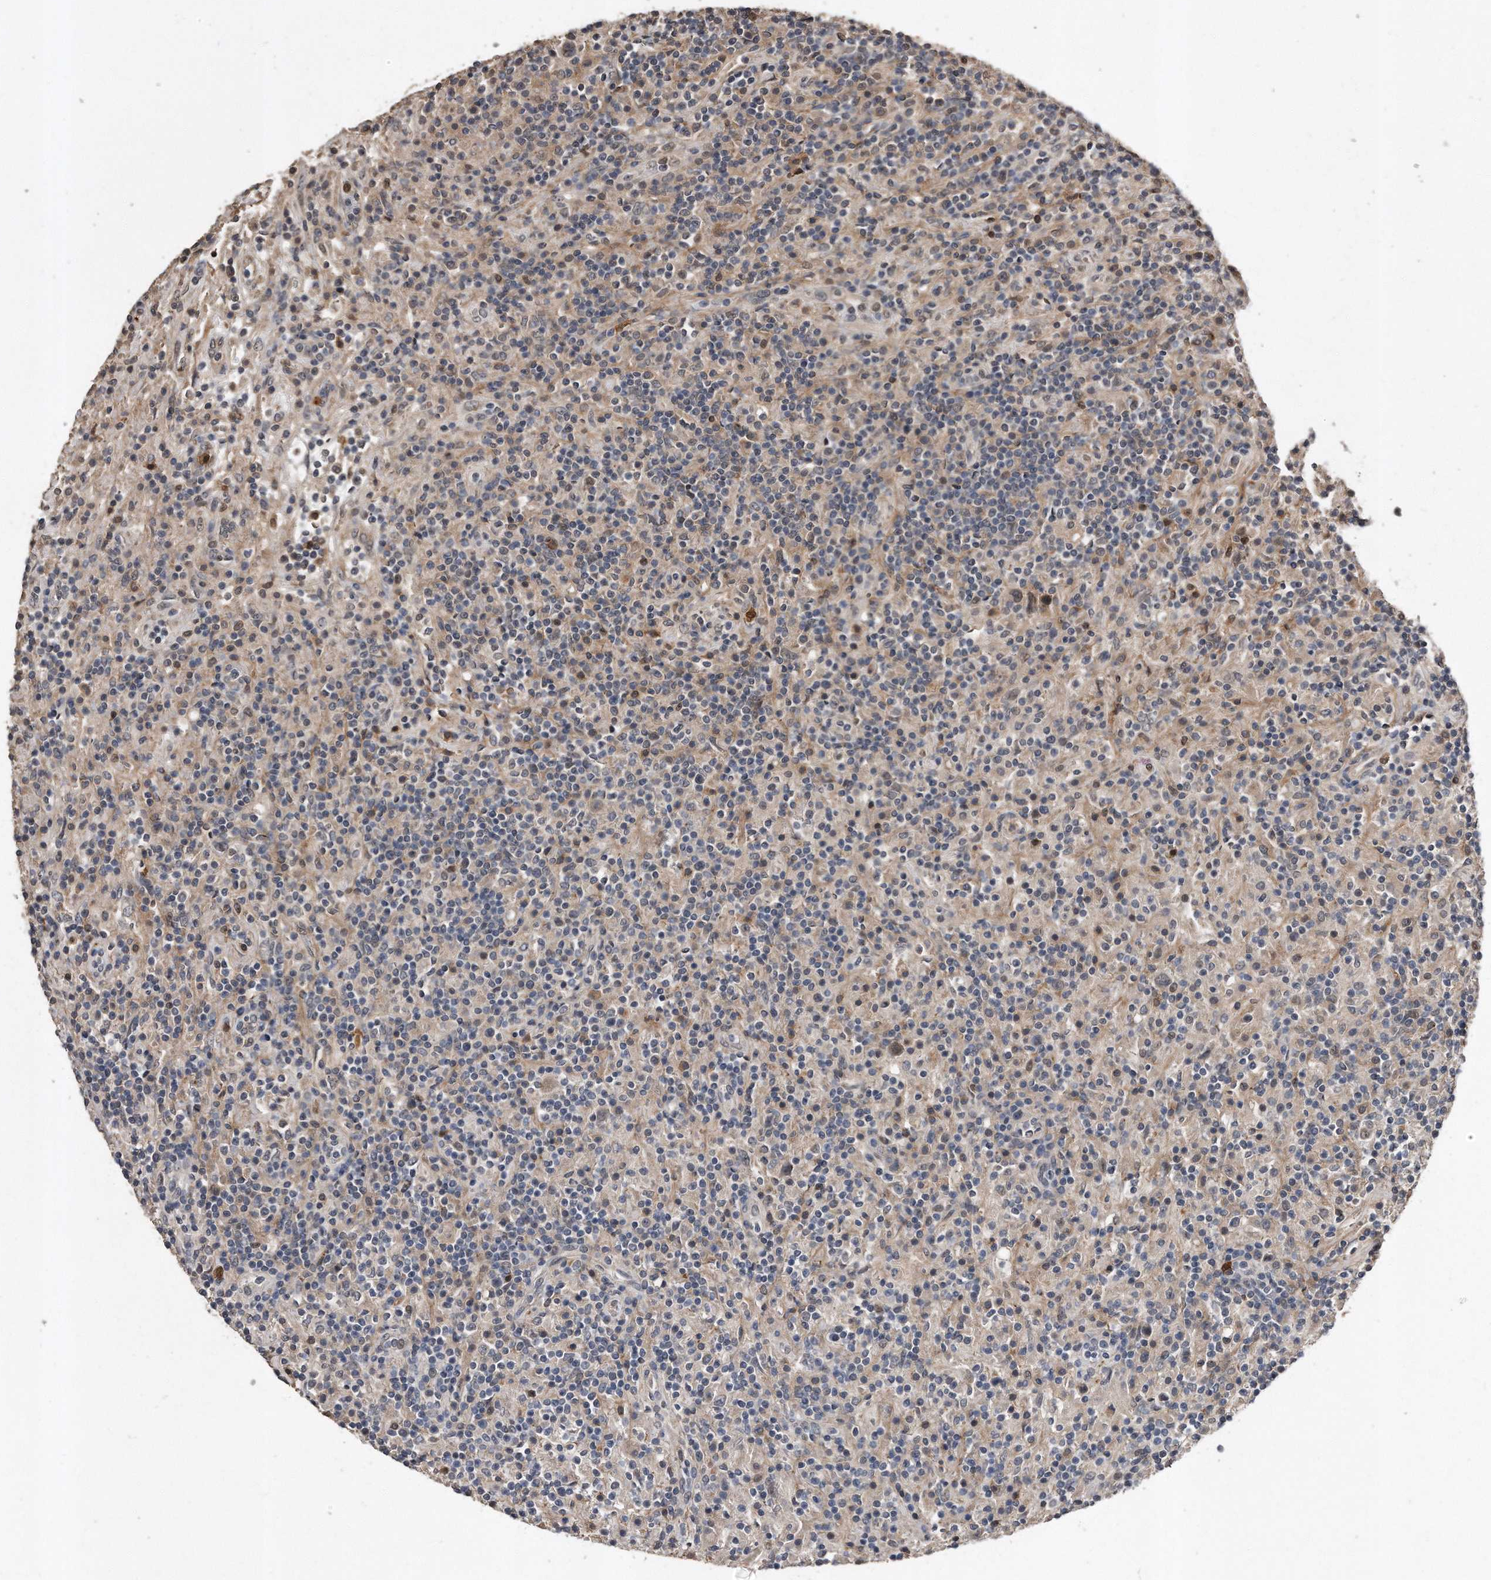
{"staining": {"intensity": "weak", "quantity": "<25%", "location": "cytoplasmic/membranous"}, "tissue": "lymphoma", "cell_type": "Tumor cells", "image_type": "cancer", "snomed": [{"axis": "morphology", "description": "Hodgkin's disease, NOS"}, {"axis": "topography", "description": "Lymph node"}], "caption": "Tumor cells show no significant positivity in lymphoma.", "gene": "PELO", "patient": {"sex": "male", "age": 70}}